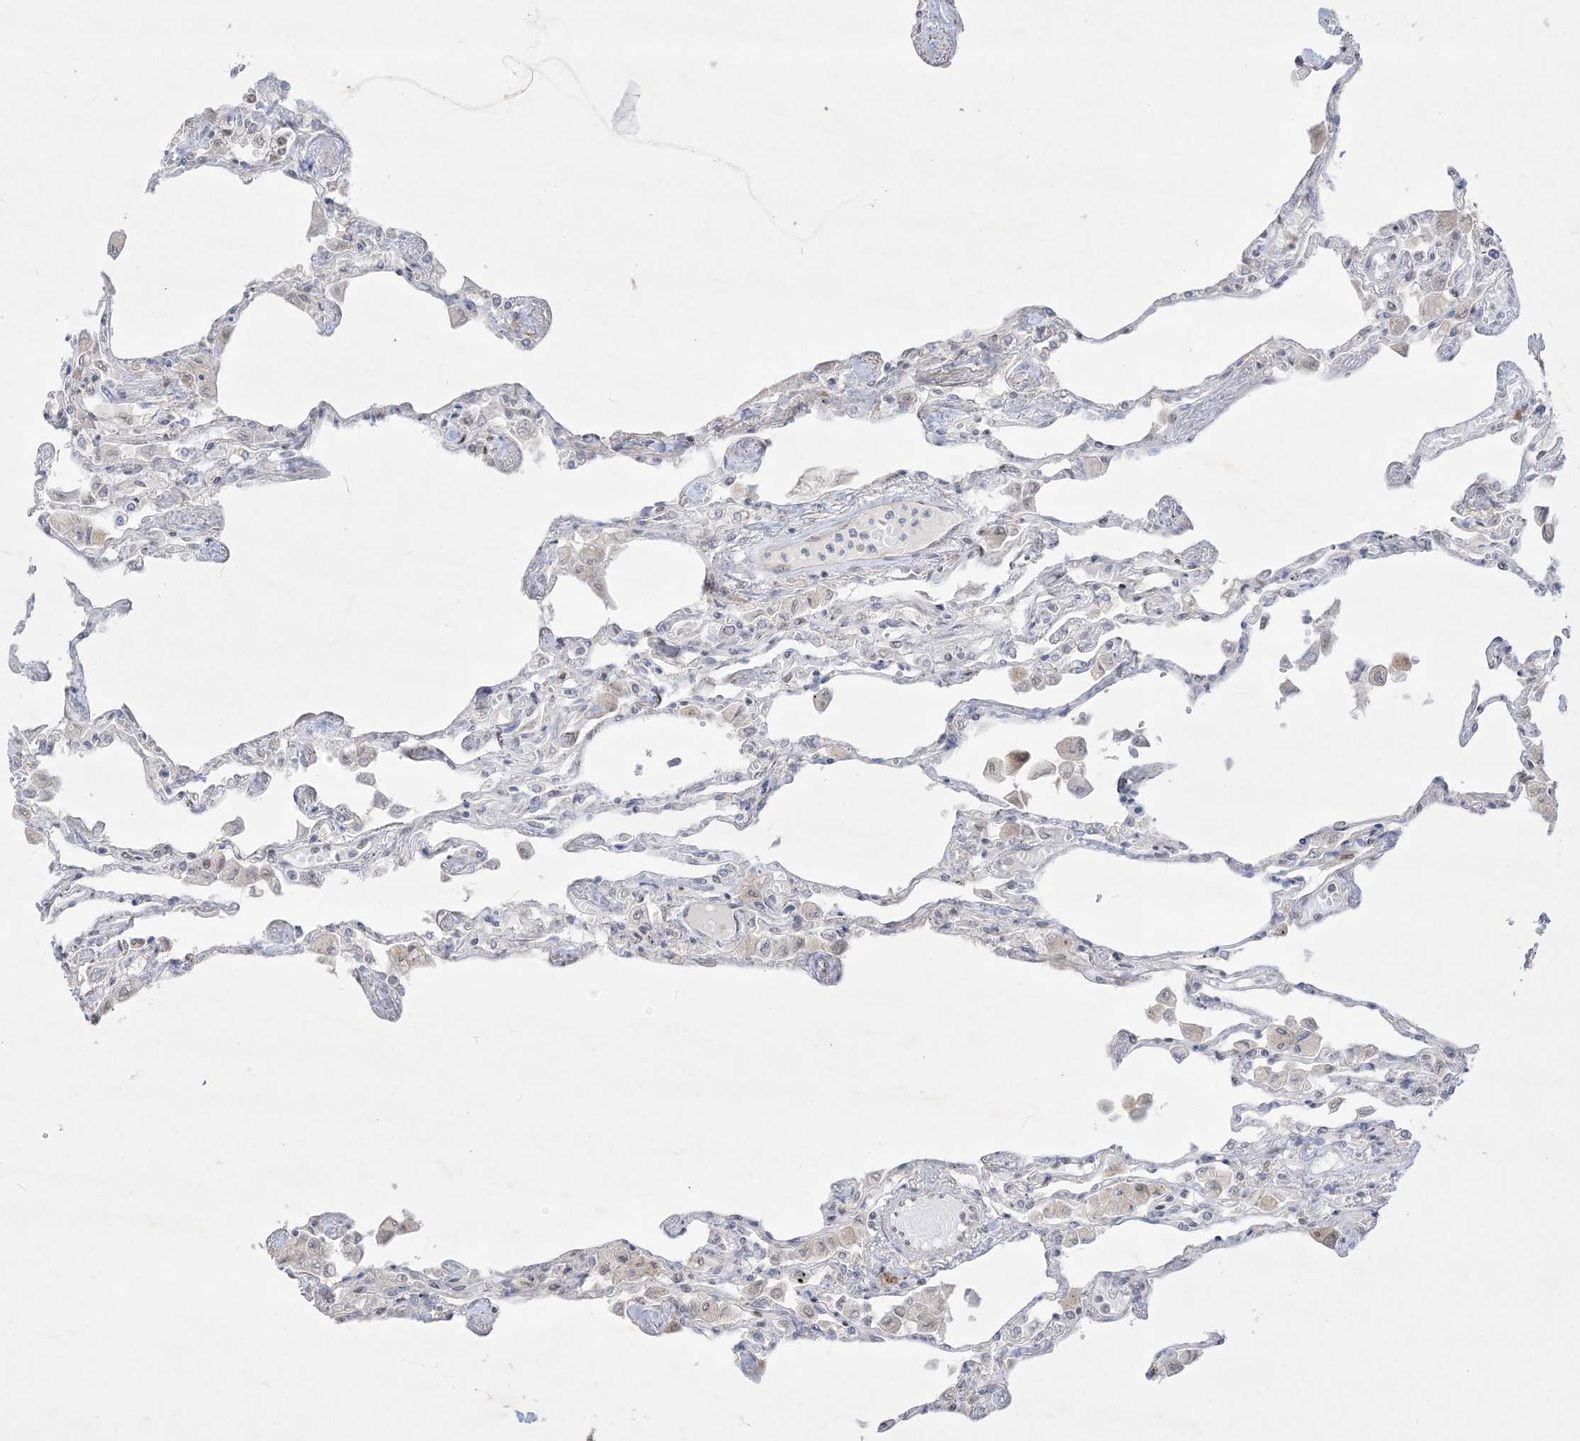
{"staining": {"intensity": "negative", "quantity": "none", "location": "none"}, "tissue": "lung", "cell_type": "Alveolar cells", "image_type": "normal", "snomed": [{"axis": "morphology", "description": "Normal tissue, NOS"}, {"axis": "topography", "description": "Bronchus"}, {"axis": "topography", "description": "Lung"}], "caption": "High power microscopy histopathology image of an immunohistochemistry micrograph of benign lung, revealing no significant positivity in alveolar cells.", "gene": "BHLHE40", "patient": {"sex": "female", "age": 49}}